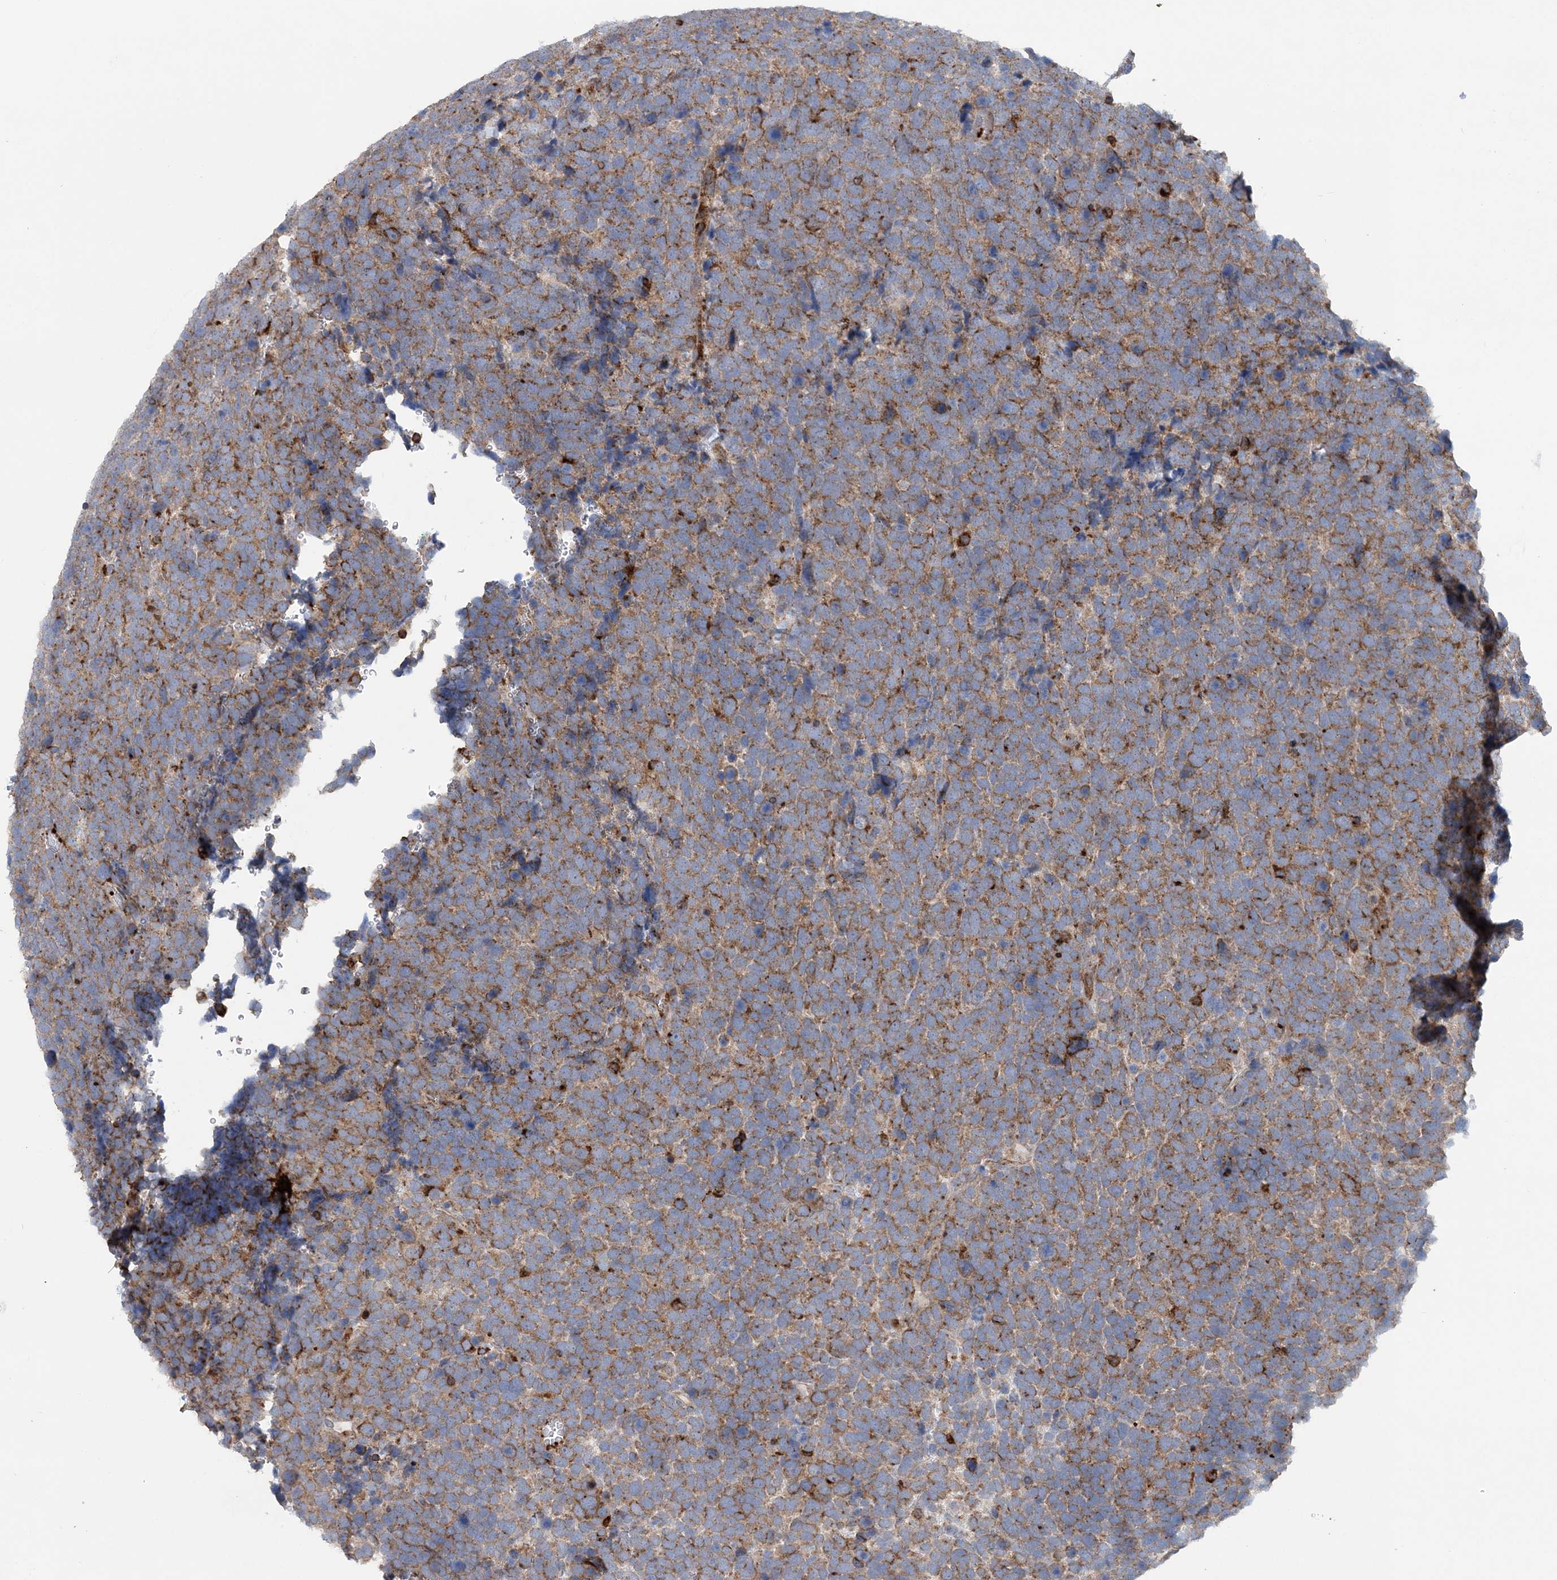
{"staining": {"intensity": "moderate", "quantity": ">75%", "location": "cytoplasmic/membranous"}, "tissue": "urothelial cancer", "cell_type": "Tumor cells", "image_type": "cancer", "snomed": [{"axis": "morphology", "description": "Urothelial carcinoma, High grade"}, {"axis": "topography", "description": "Urinary bladder"}], "caption": "Urothelial cancer was stained to show a protein in brown. There is medium levels of moderate cytoplasmic/membranous staining in about >75% of tumor cells.", "gene": "PTTG1IP", "patient": {"sex": "female", "age": 82}}